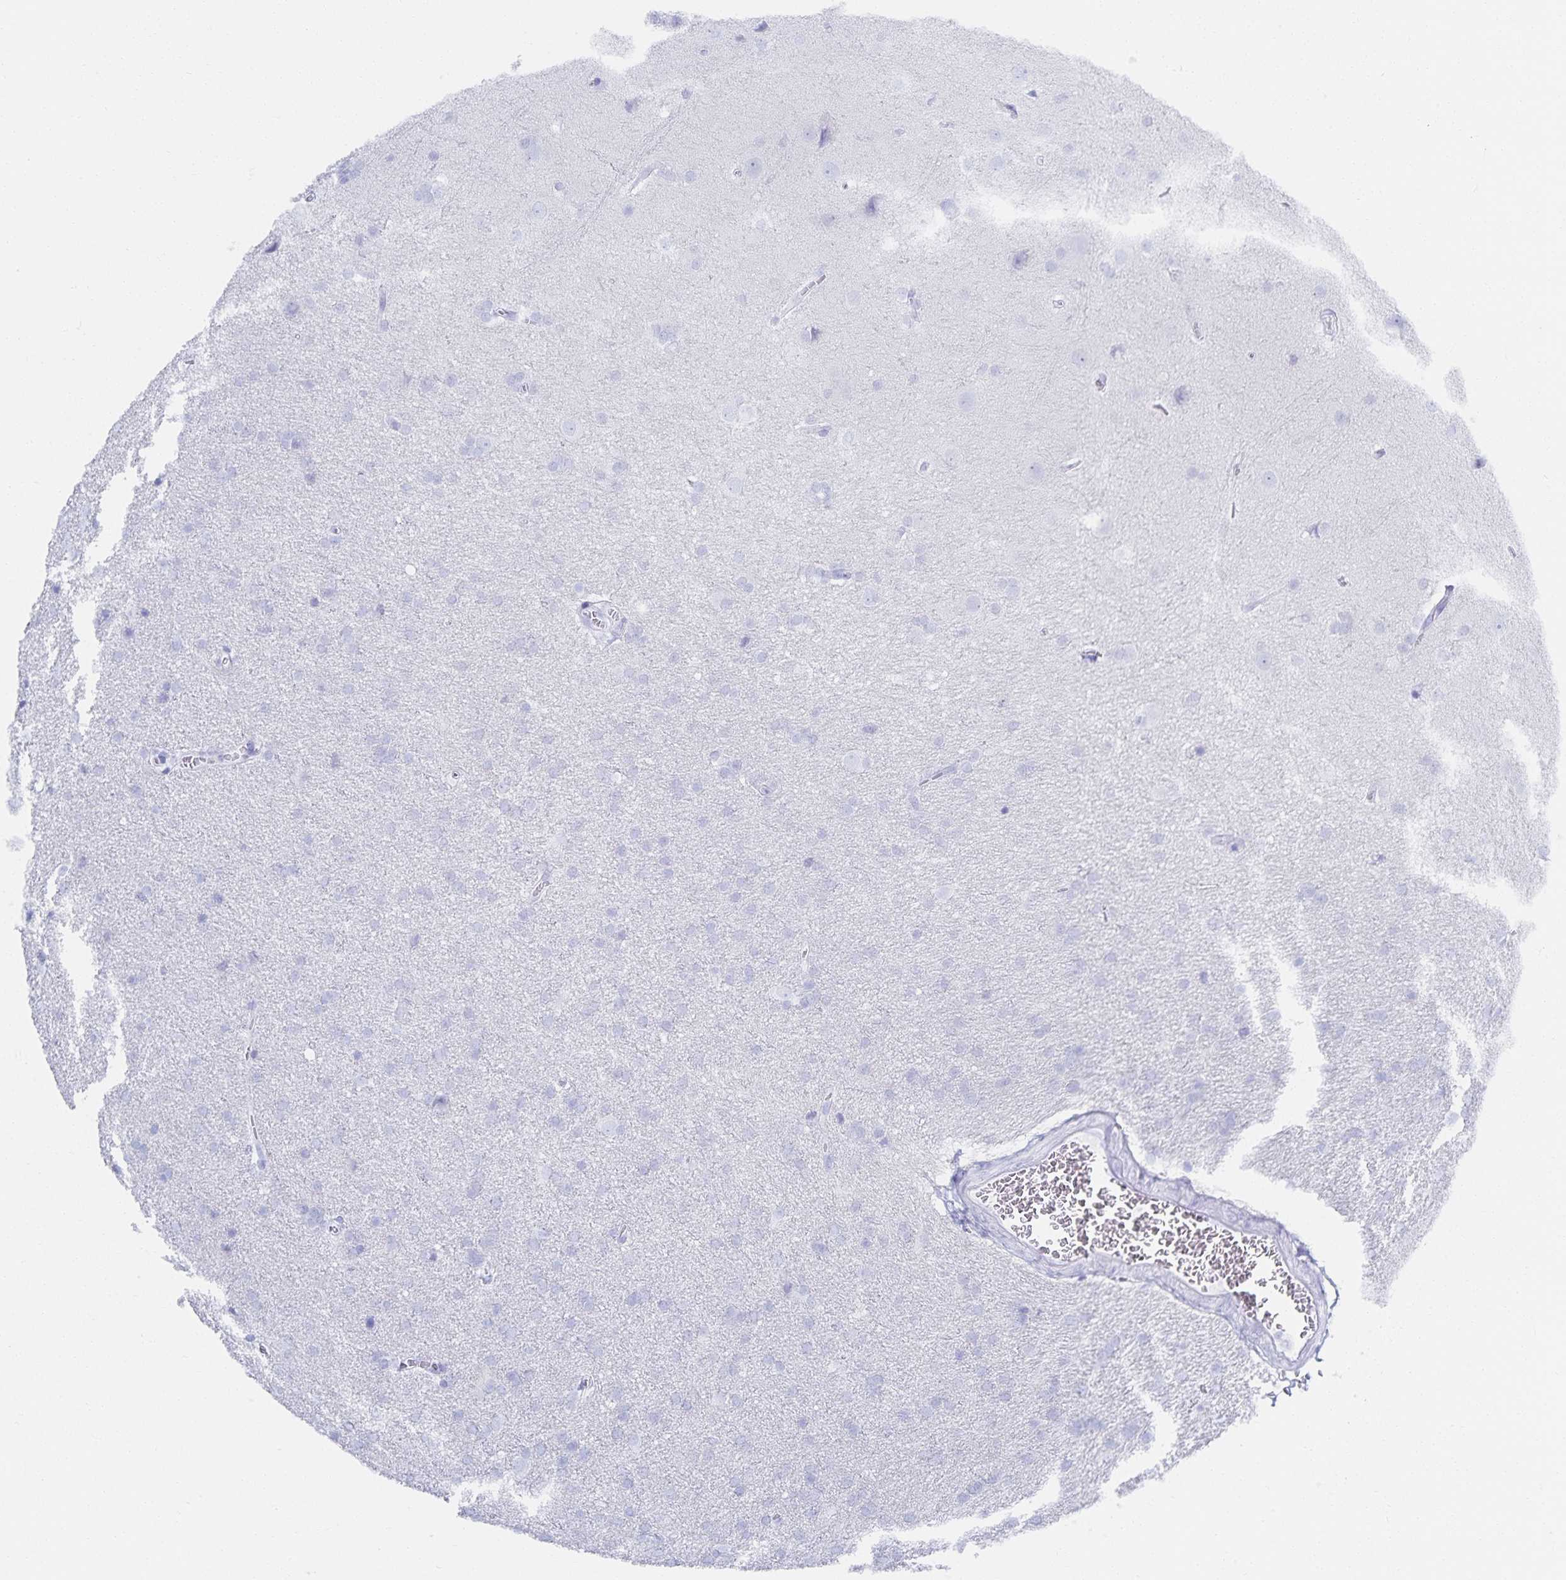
{"staining": {"intensity": "negative", "quantity": "none", "location": "none"}, "tissue": "glioma", "cell_type": "Tumor cells", "image_type": "cancer", "snomed": [{"axis": "morphology", "description": "Glioma, malignant, Low grade"}, {"axis": "topography", "description": "Brain"}], "caption": "Immunohistochemistry histopathology image of neoplastic tissue: human glioma stained with DAB (3,3'-diaminobenzidine) exhibits no significant protein expression in tumor cells.", "gene": "SNTN", "patient": {"sex": "female", "age": 32}}